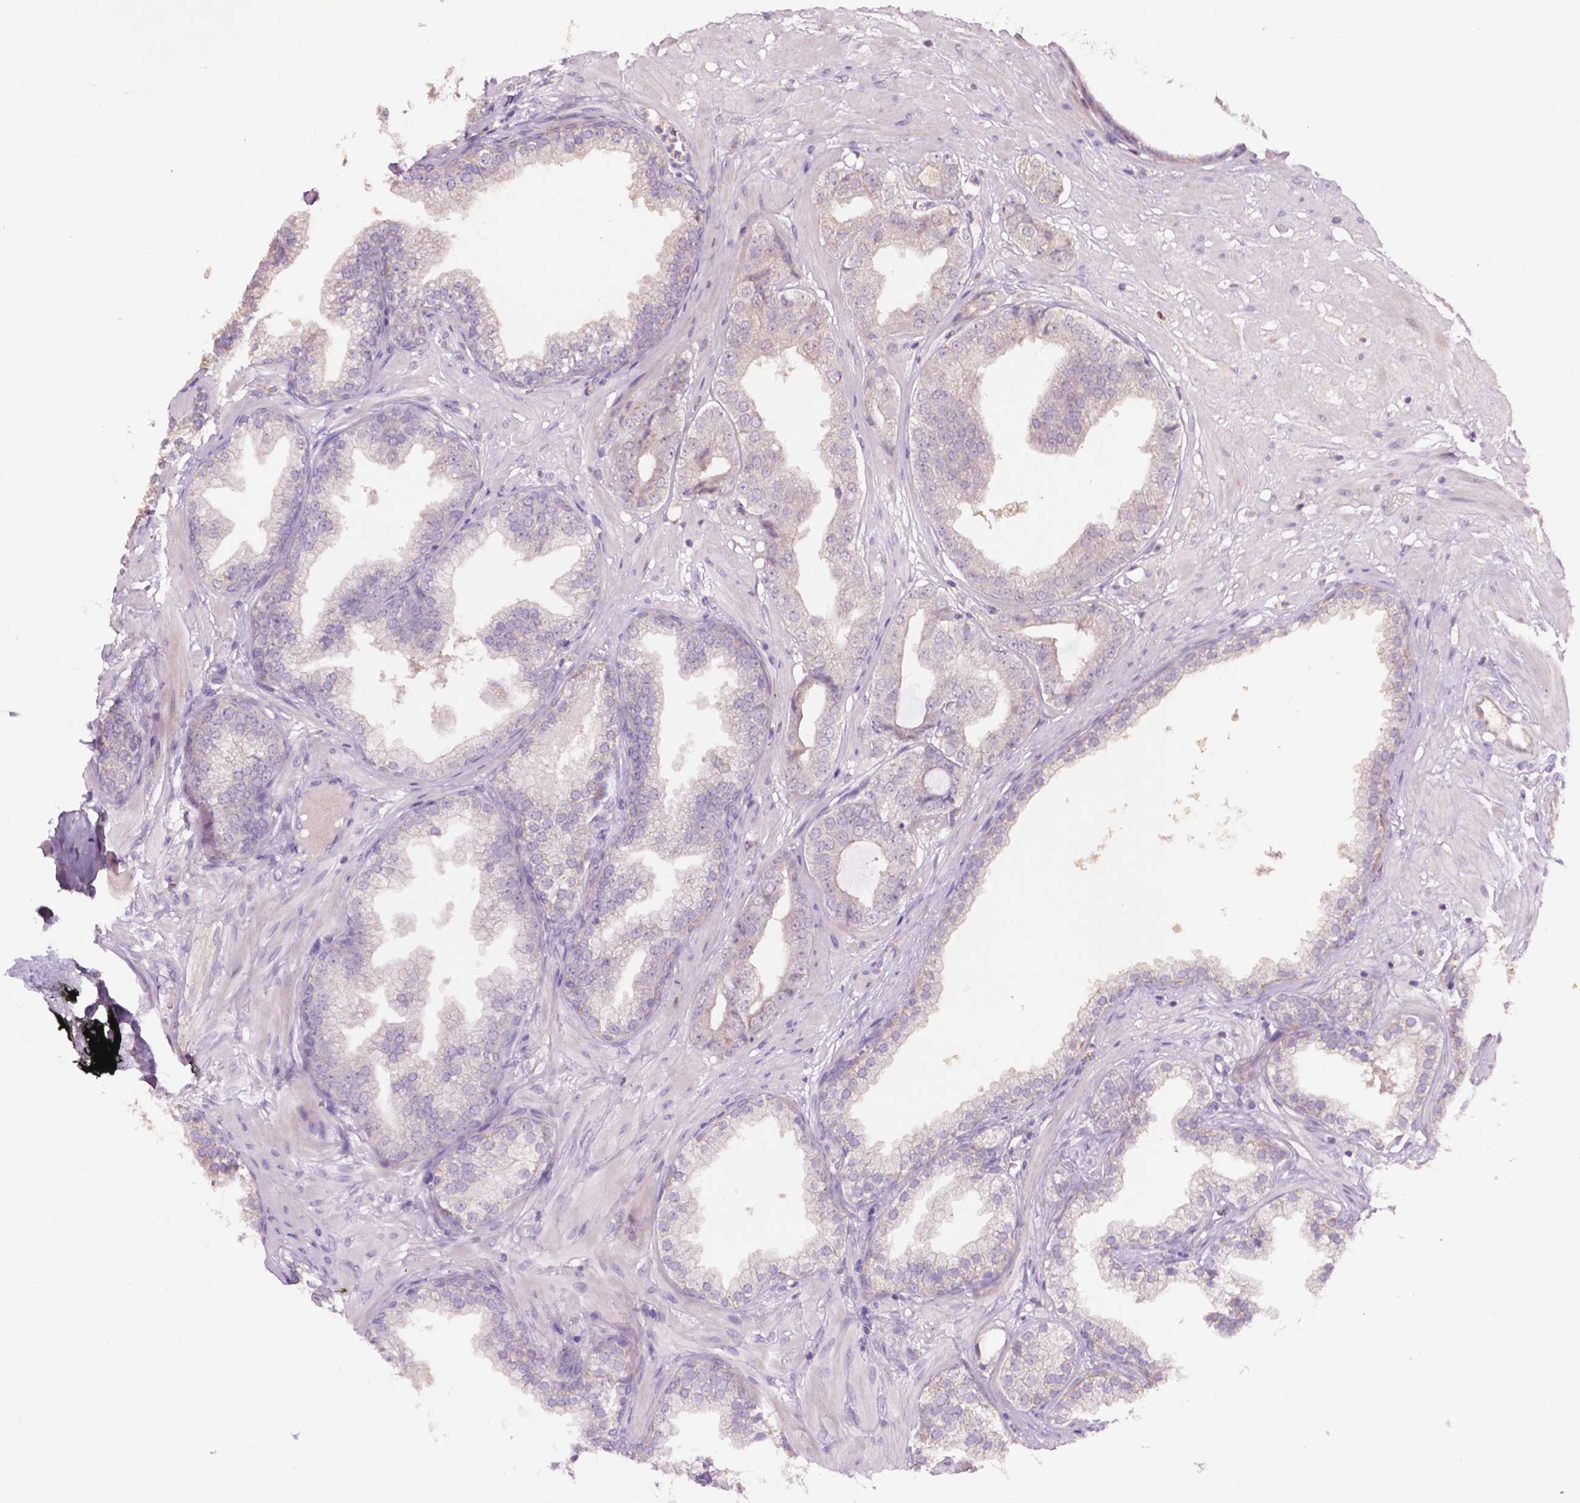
{"staining": {"intensity": "negative", "quantity": "none", "location": "none"}, "tissue": "prostate cancer", "cell_type": "Tumor cells", "image_type": "cancer", "snomed": [{"axis": "morphology", "description": "Adenocarcinoma, Low grade"}, {"axis": "topography", "description": "Prostate"}], "caption": "Low-grade adenocarcinoma (prostate) was stained to show a protein in brown. There is no significant expression in tumor cells.", "gene": "ARL5C", "patient": {"sex": "male", "age": 60}}